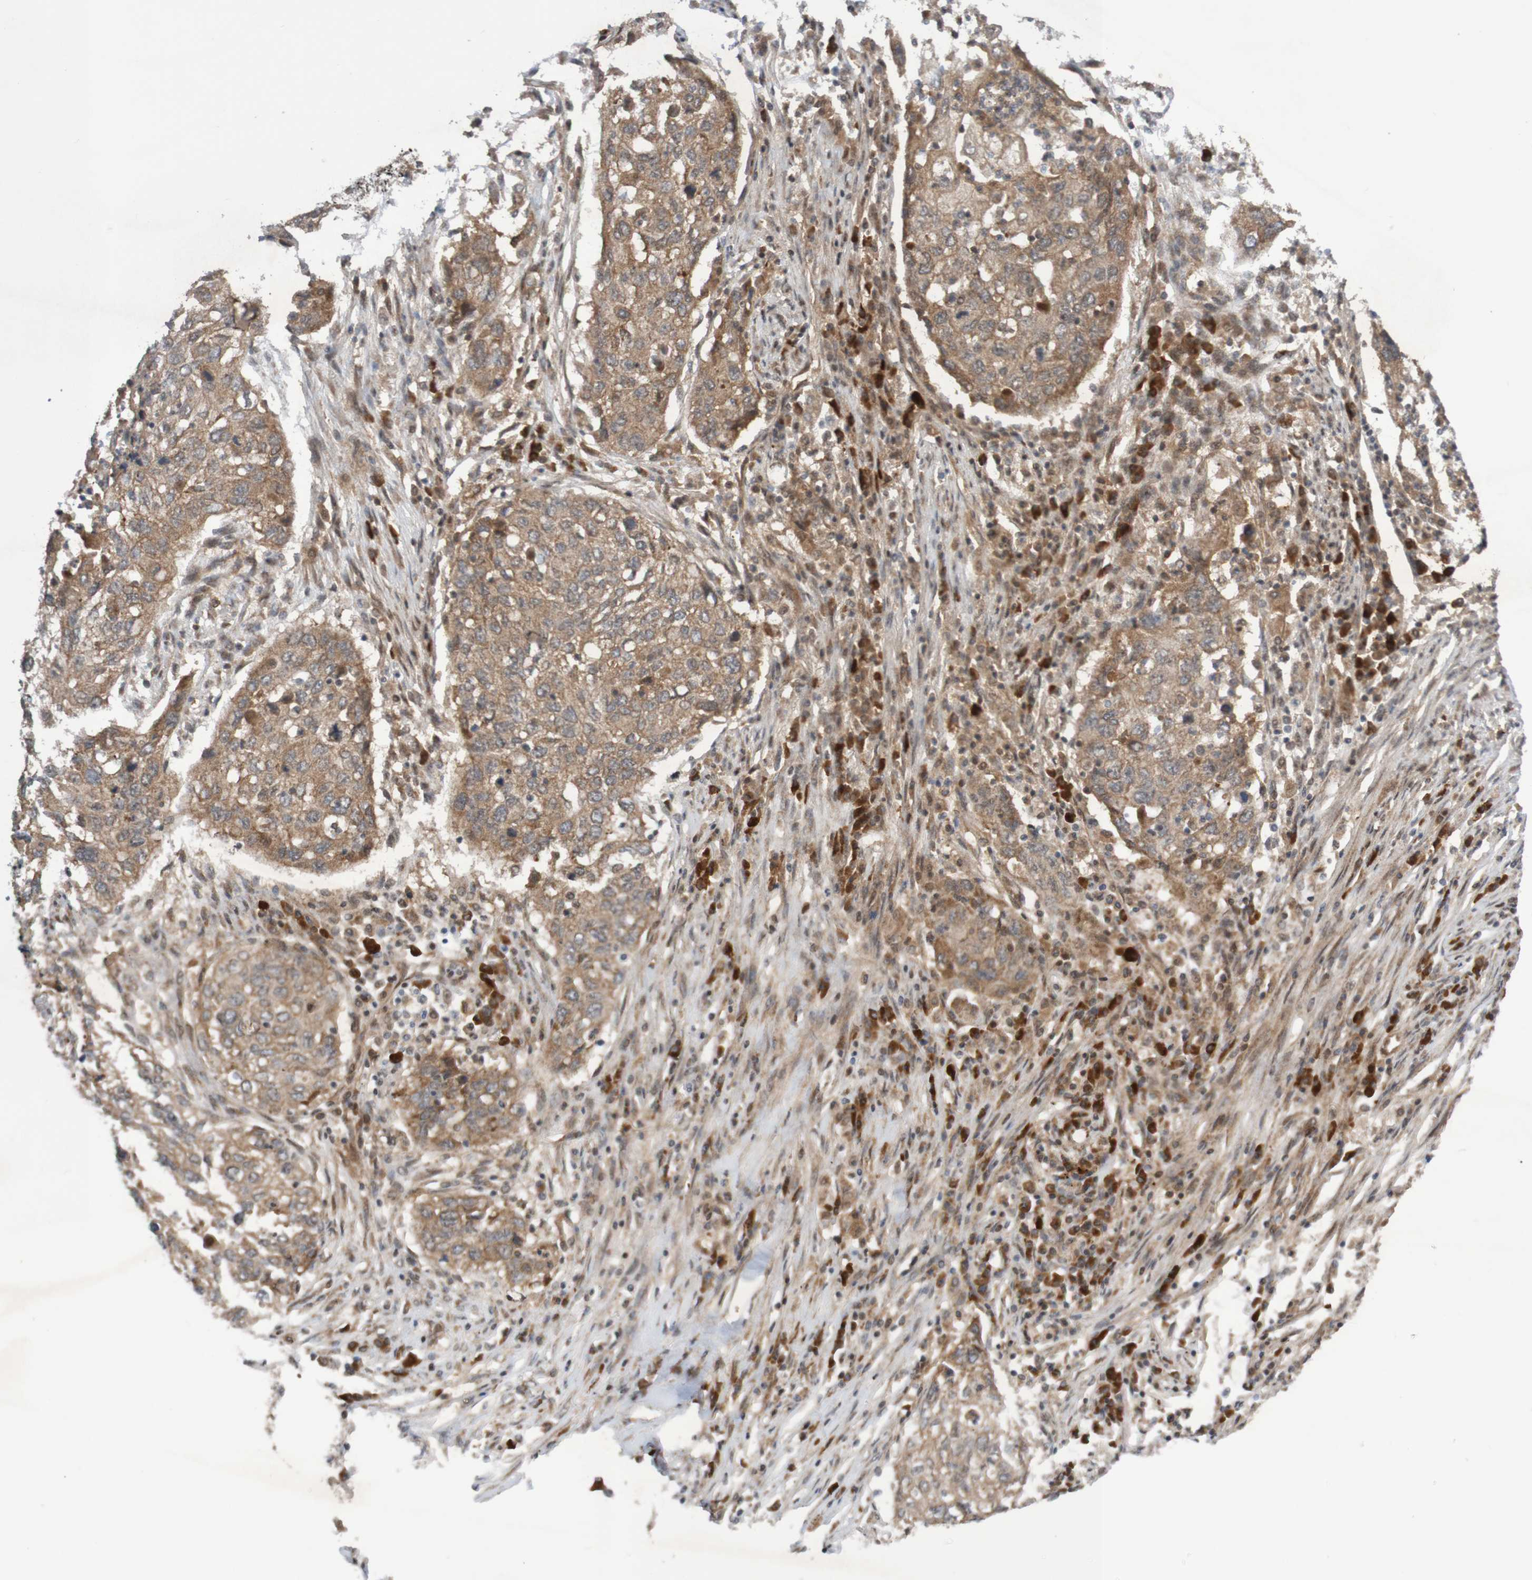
{"staining": {"intensity": "moderate", "quantity": ">75%", "location": "cytoplasmic/membranous"}, "tissue": "lung cancer", "cell_type": "Tumor cells", "image_type": "cancer", "snomed": [{"axis": "morphology", "description": "Squamous cell carcinoma, NOS"}, {"axis": "topography", "description": "Lung"}], "caption": "Immunohistochemistry histopathology image of human squamous cell carcinoma (lung) stained for a protein (brown), which displays medium levels of moderate cytoplasmic/membranous positivity in approximately >75% of tumor cells.", "gene": "ITLN1", "patient": {"sex": "female", "age": 63}}